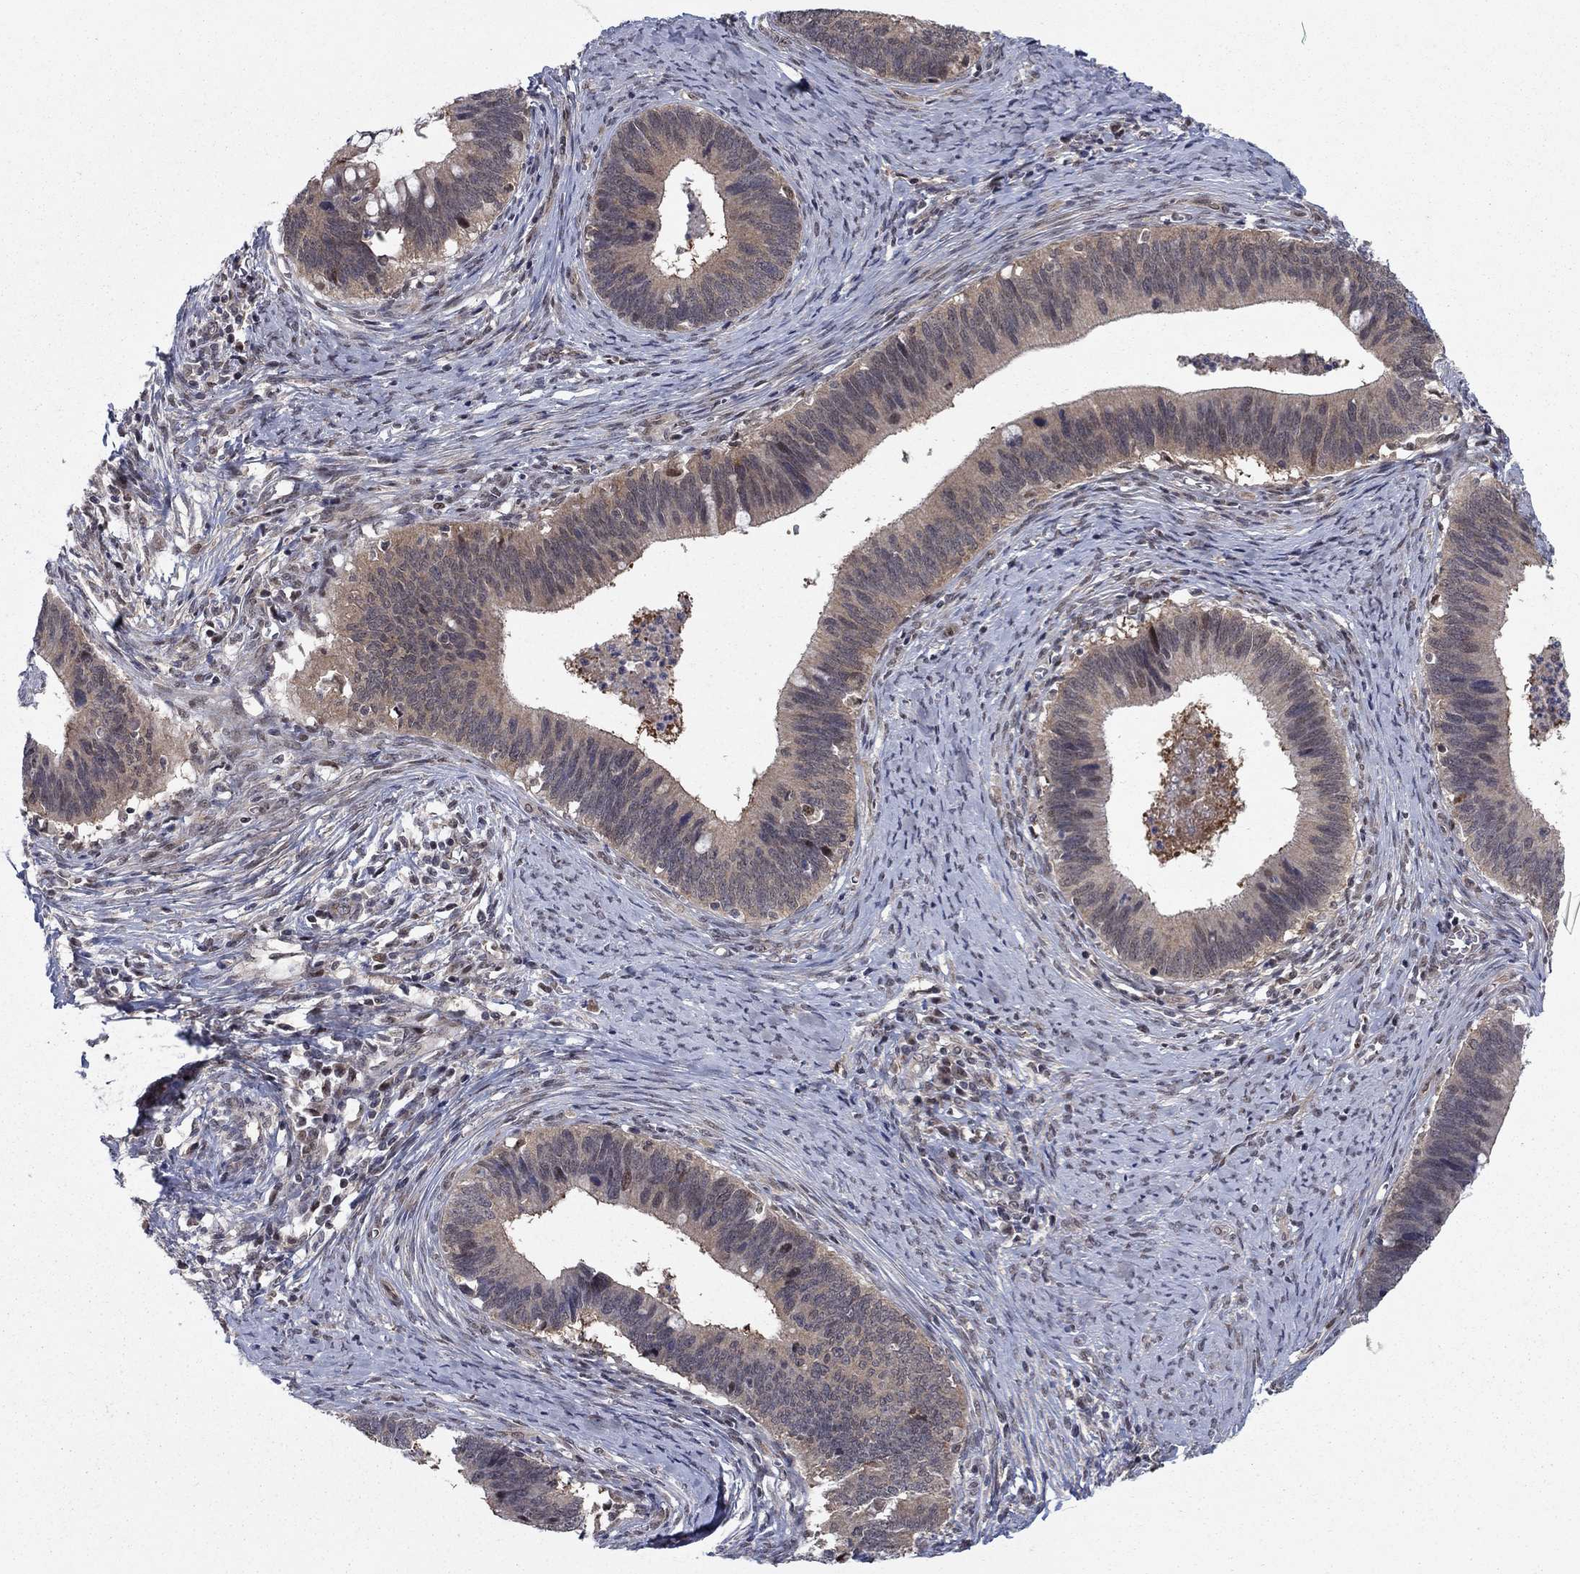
{"staining": {"intensity": "moderate", "quantity": "<25%", "location": "cytoplasmic/membranous"}, "tissue": "cervical cancer", "cell_type": "Tumor cells", "image_type": "cancer", "snomed": [{"axis": "morphology", "description": "Adenocarcinoma, NOS"}, {"axis": "topography", "description": "Cervix"}], "caption": "A brown stain labels moderate cytoplasmic/membranous expression of a protein in cervical cancer tumor cells.", "gene": "PSMC1", "patient": {"sex": "female", "age": 42}}